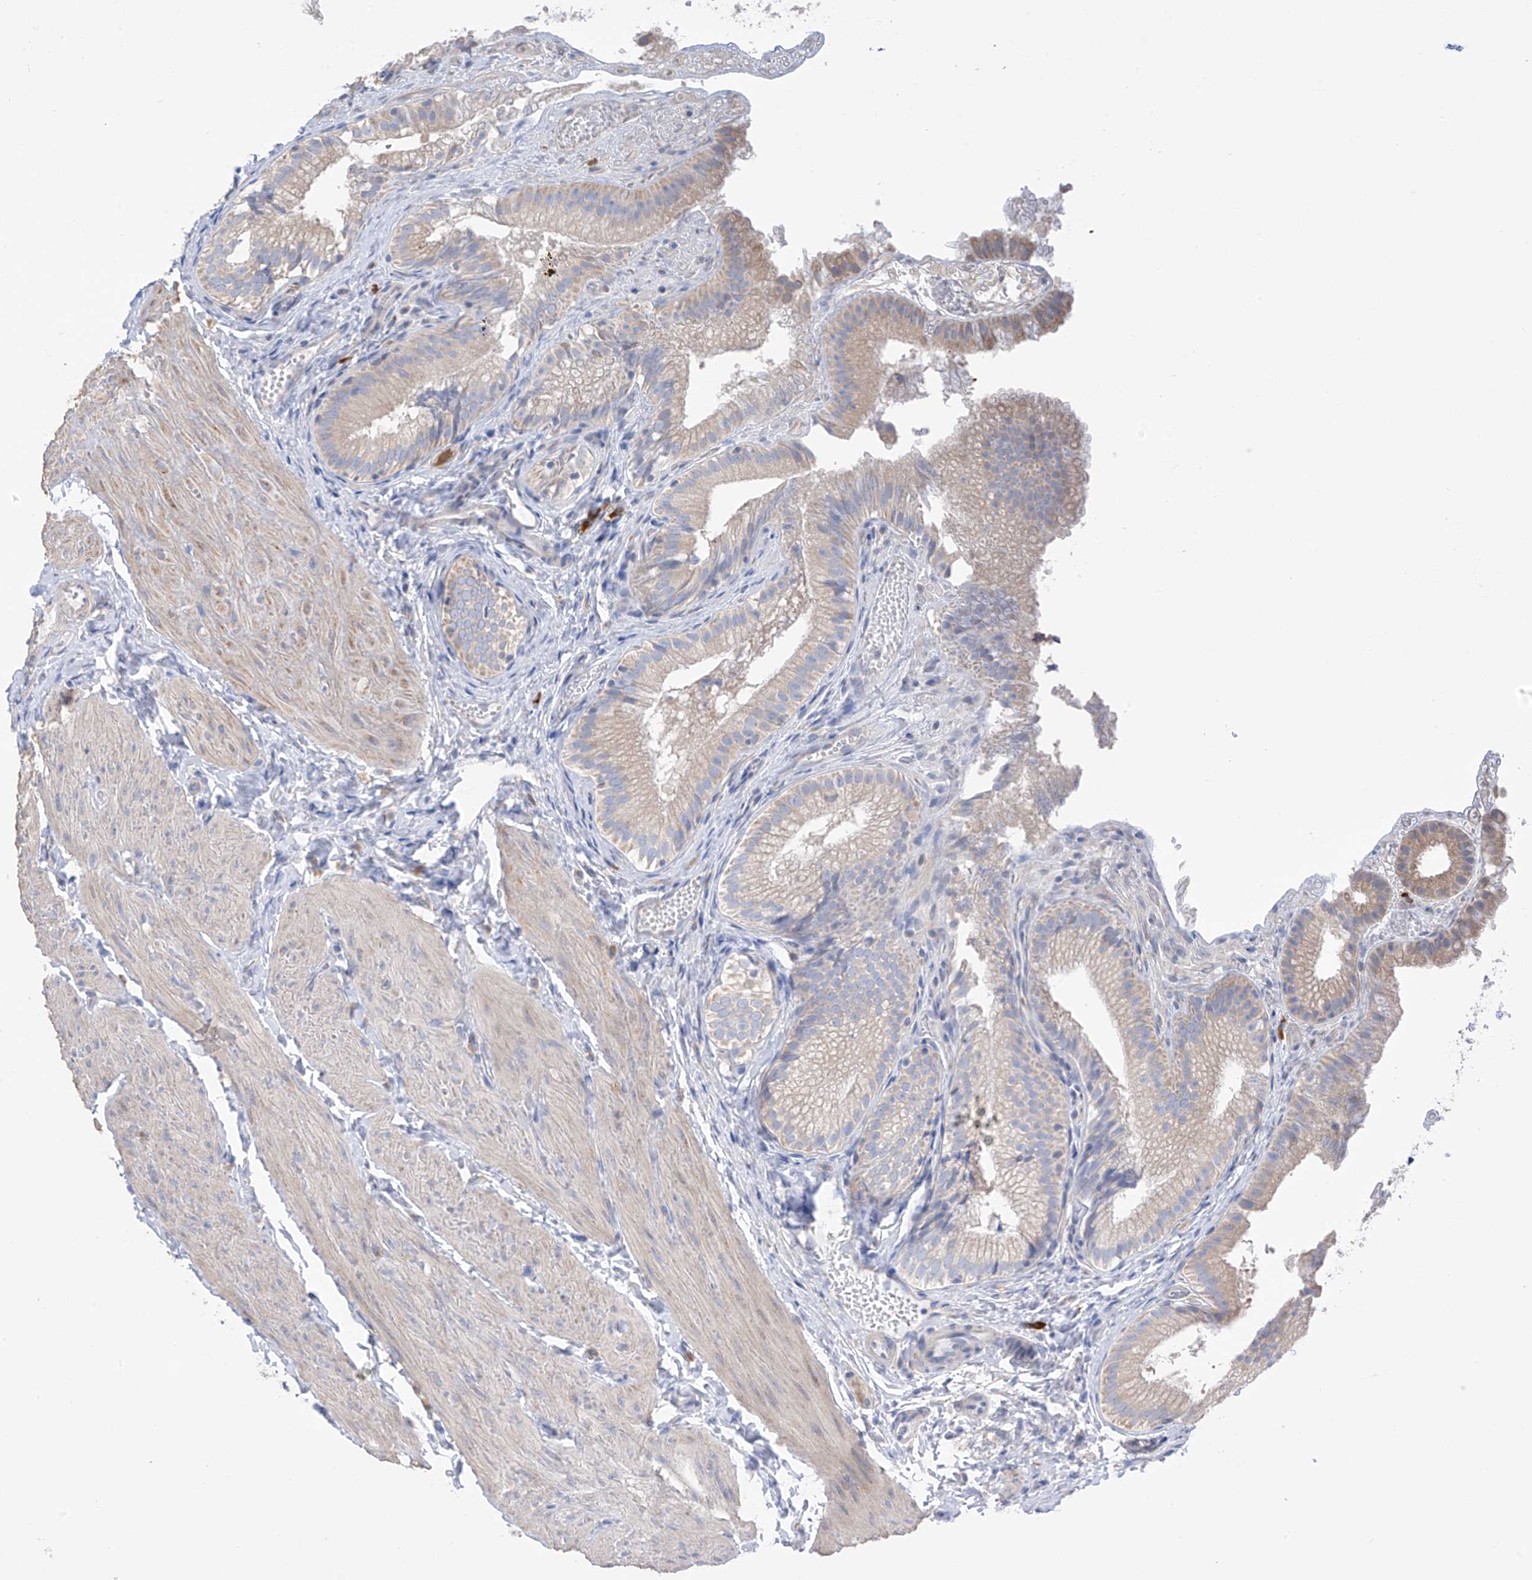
{"staining": {"intensity": "weak", "quantity": "25%-75%", "location": "cytoplasmic/membranous"}, "tissue": "gallbladder", "cell_type": "Glandular cells", "image_type": "normal", "snomed": [{"axis": "morphology", "description": "Normal tissue, NOS"}, {"axis": "topography", "description": "Gallbladder"}], "caption": "DAB immunohistochemical staining of unremarkable gallbladder exhibits weak cytoplasmic/membranous protein expression in about 25%-75% of glandular cells.", "gene": "REC8", "patient": {"sex": "female", "age": 30}}